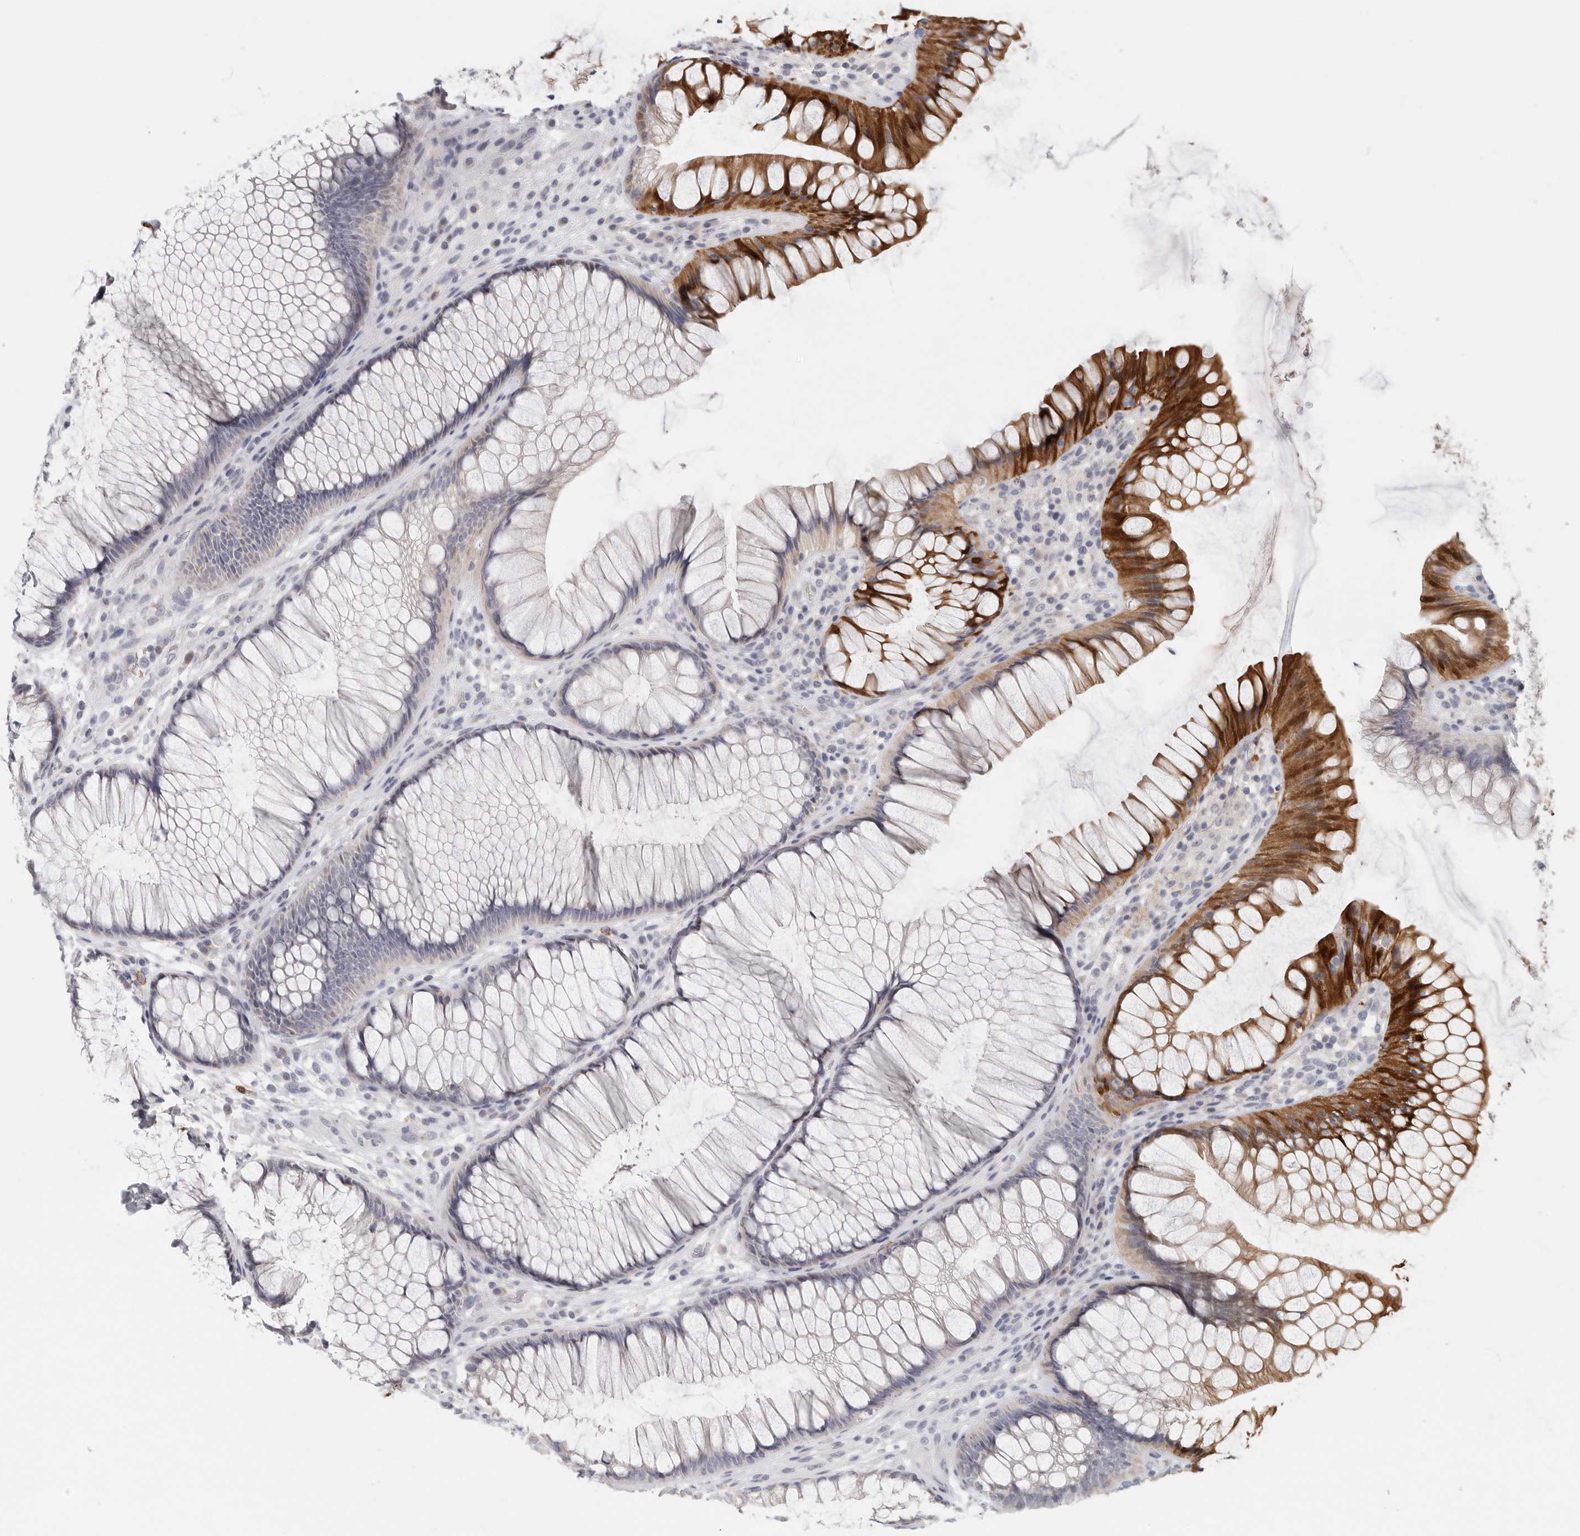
{"staining": {"intensity": "strong", "quantity": "<25%", "location": "cytoplasmic/membranous"}, "tissue": "rectum", "cell_type": "Glandular cells", "image_type": "normal", "snomed": [{"axis": "morphology", "description": "Normal tissue, NOS"}, {"axis": "topography", "description": "Rectum"}], "caption": "Immunohistochemistry (IHC) photomicrograph of unremarkable rectum stained for a protein (brown), which shows medium levels of strong cytoplasmic/membranous positivity in about <25% of glandular cells.", "gene": "DNAJC11", "patient": {"sex": "male", "age": 51}}